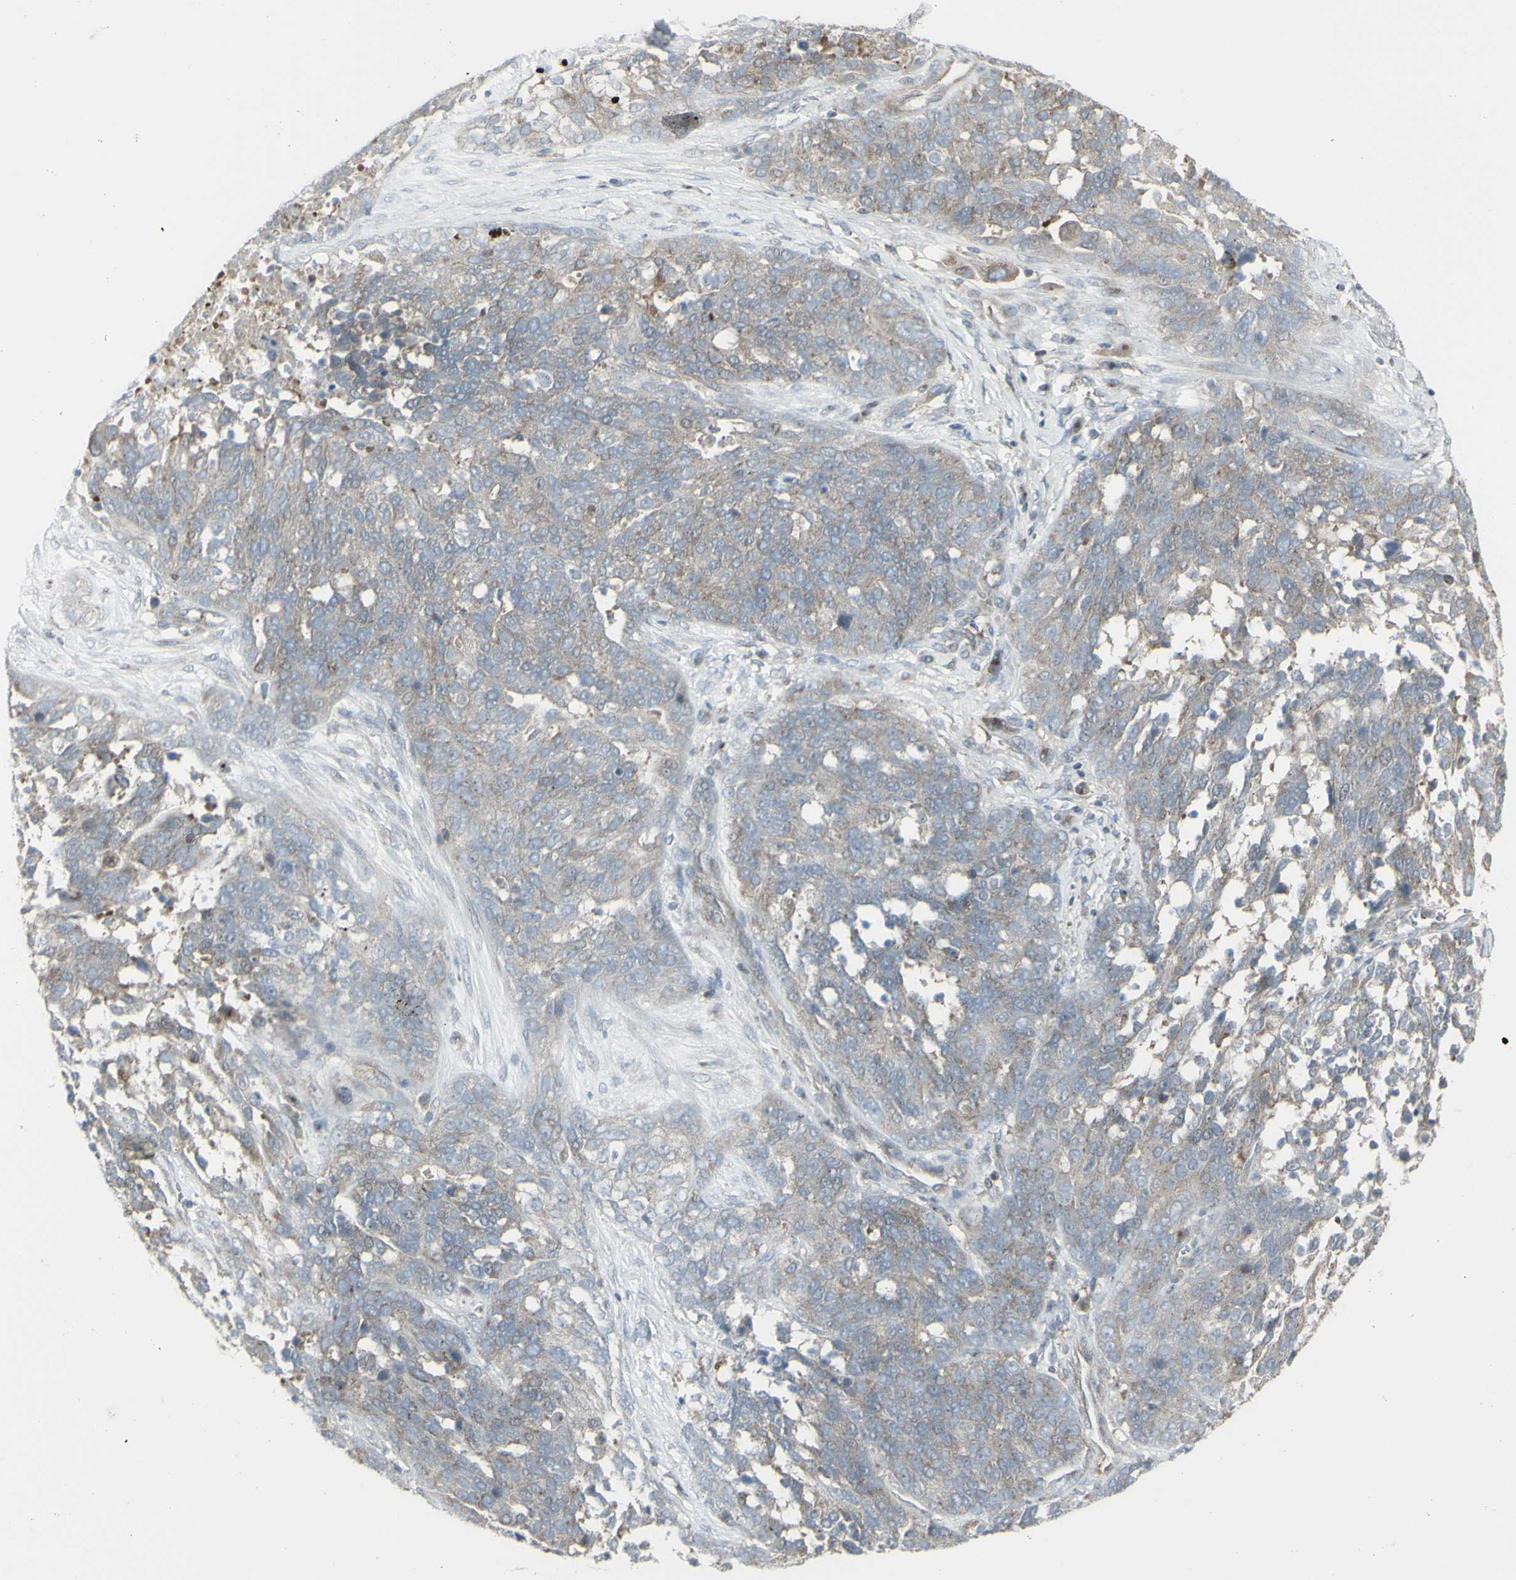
{"staining": {"intensity": "weak", "quantity": "<25%", "location": "cytoplasmic/membranous"}, "tissue": "ovarian cancer", "cell_type": "Tumor cells", "image_type": "cancer", "snomed": [{"axis": "morphology", "description": "Cystadenocarcinoma, serous, NOS"}, {"axis": "topography", "description": "Ovary"}], "caption": "Ovarian serous cystadenocarcinoma stained for a protein using immunohistochemistry exhibits no staining tumor cells.", "gene": "GALNT6", "patient": {"sex": "female", "age": 44}}